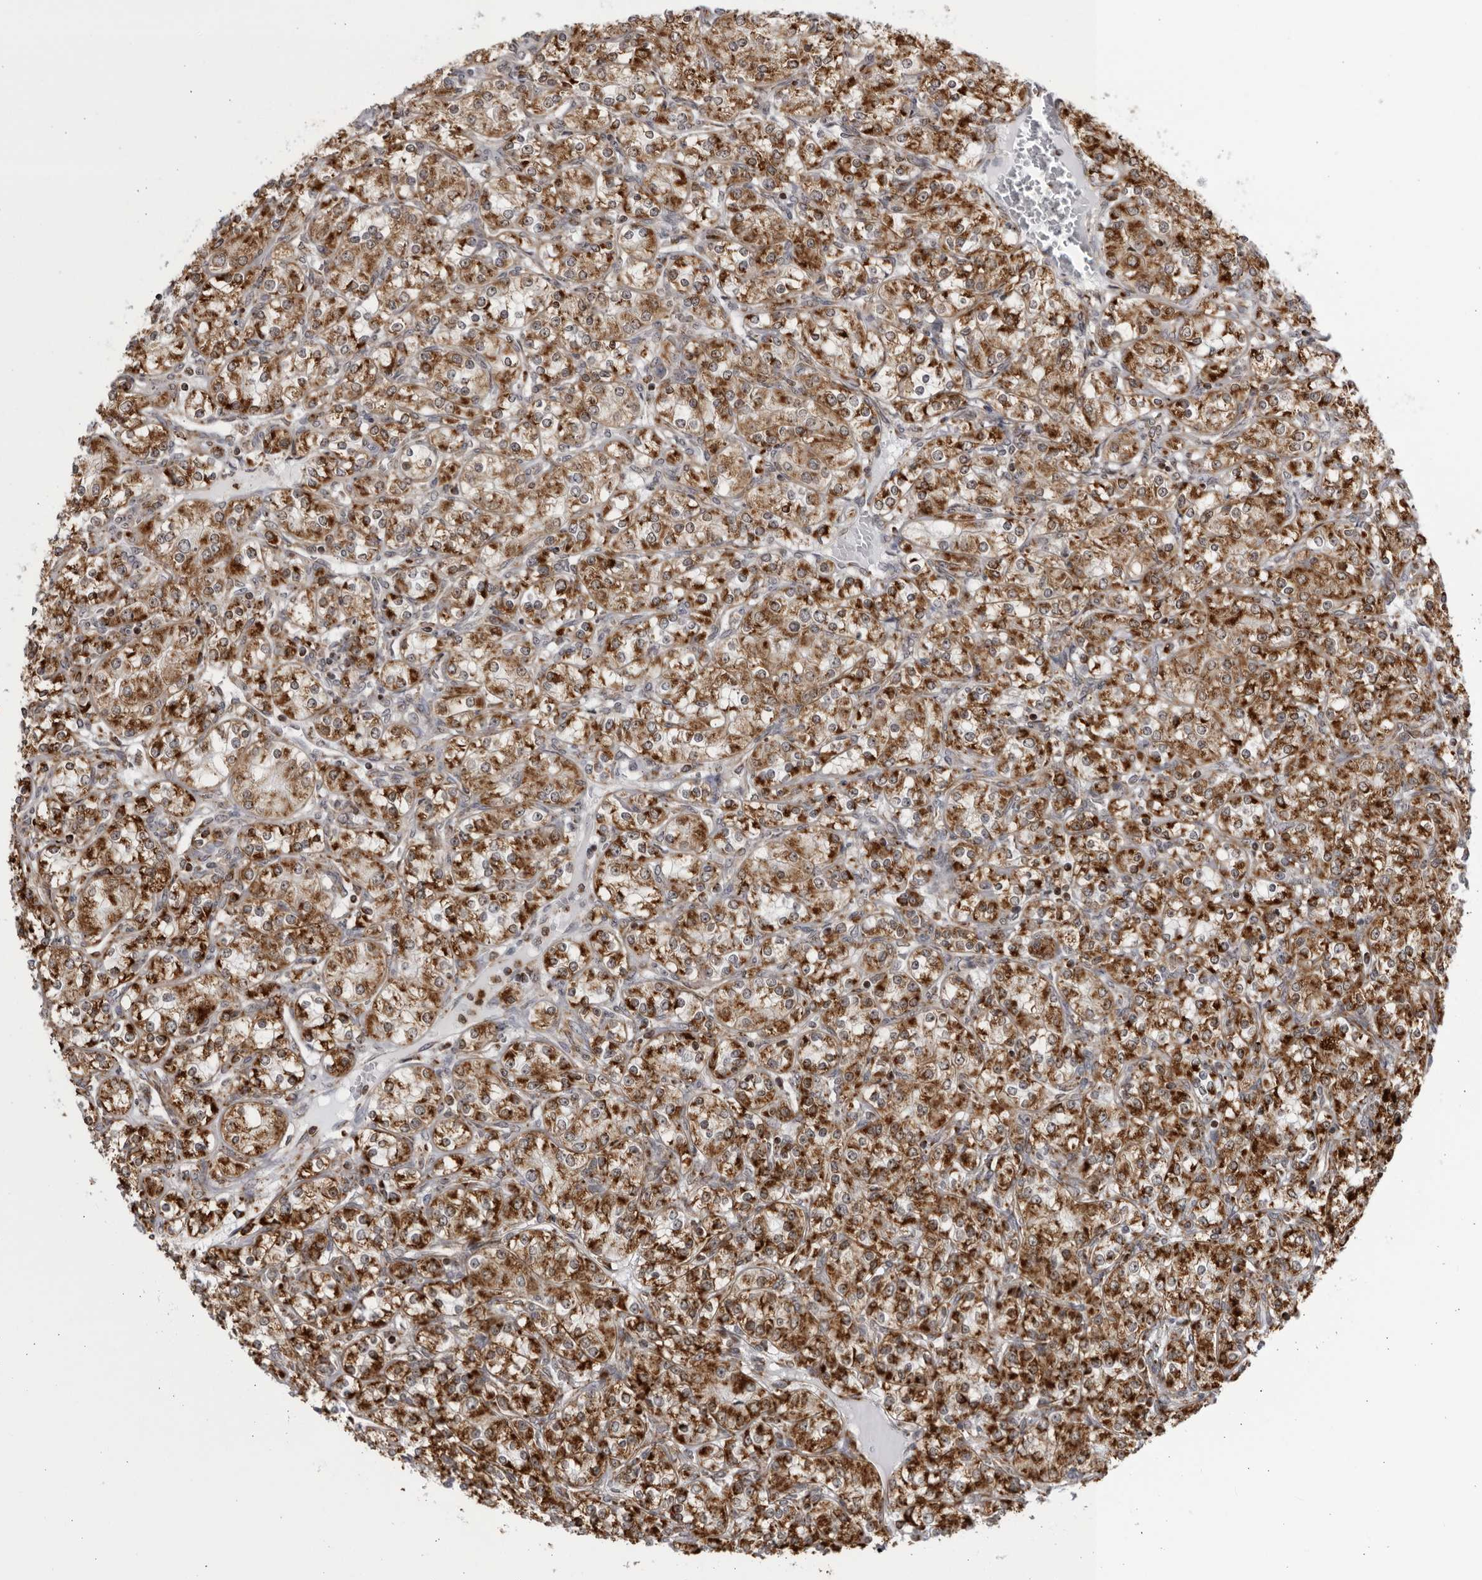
{"staining": {"intensity": "strong", "quantity": ">75%", "location": "cytoplasmic/membranous"}, "tissue": "renal cancer", "cell_type": "Tumor cells", "image_type": "cancer", "snomed": [{"axis": "morphology", "description": "Adenocarcinoma, NOS"}, {"axis": "topography", "description": "Kidney"}], "caption": "Protein analysis of renal cancer tissue shows strong cytoplasmic/membranous positivity in approximately >75% of tumor cells. The protein of interest is shown in brown color, while the nuclei are stained blue.", "gene": "RBM34", "patient": {"sex": "male", "age": 77}}